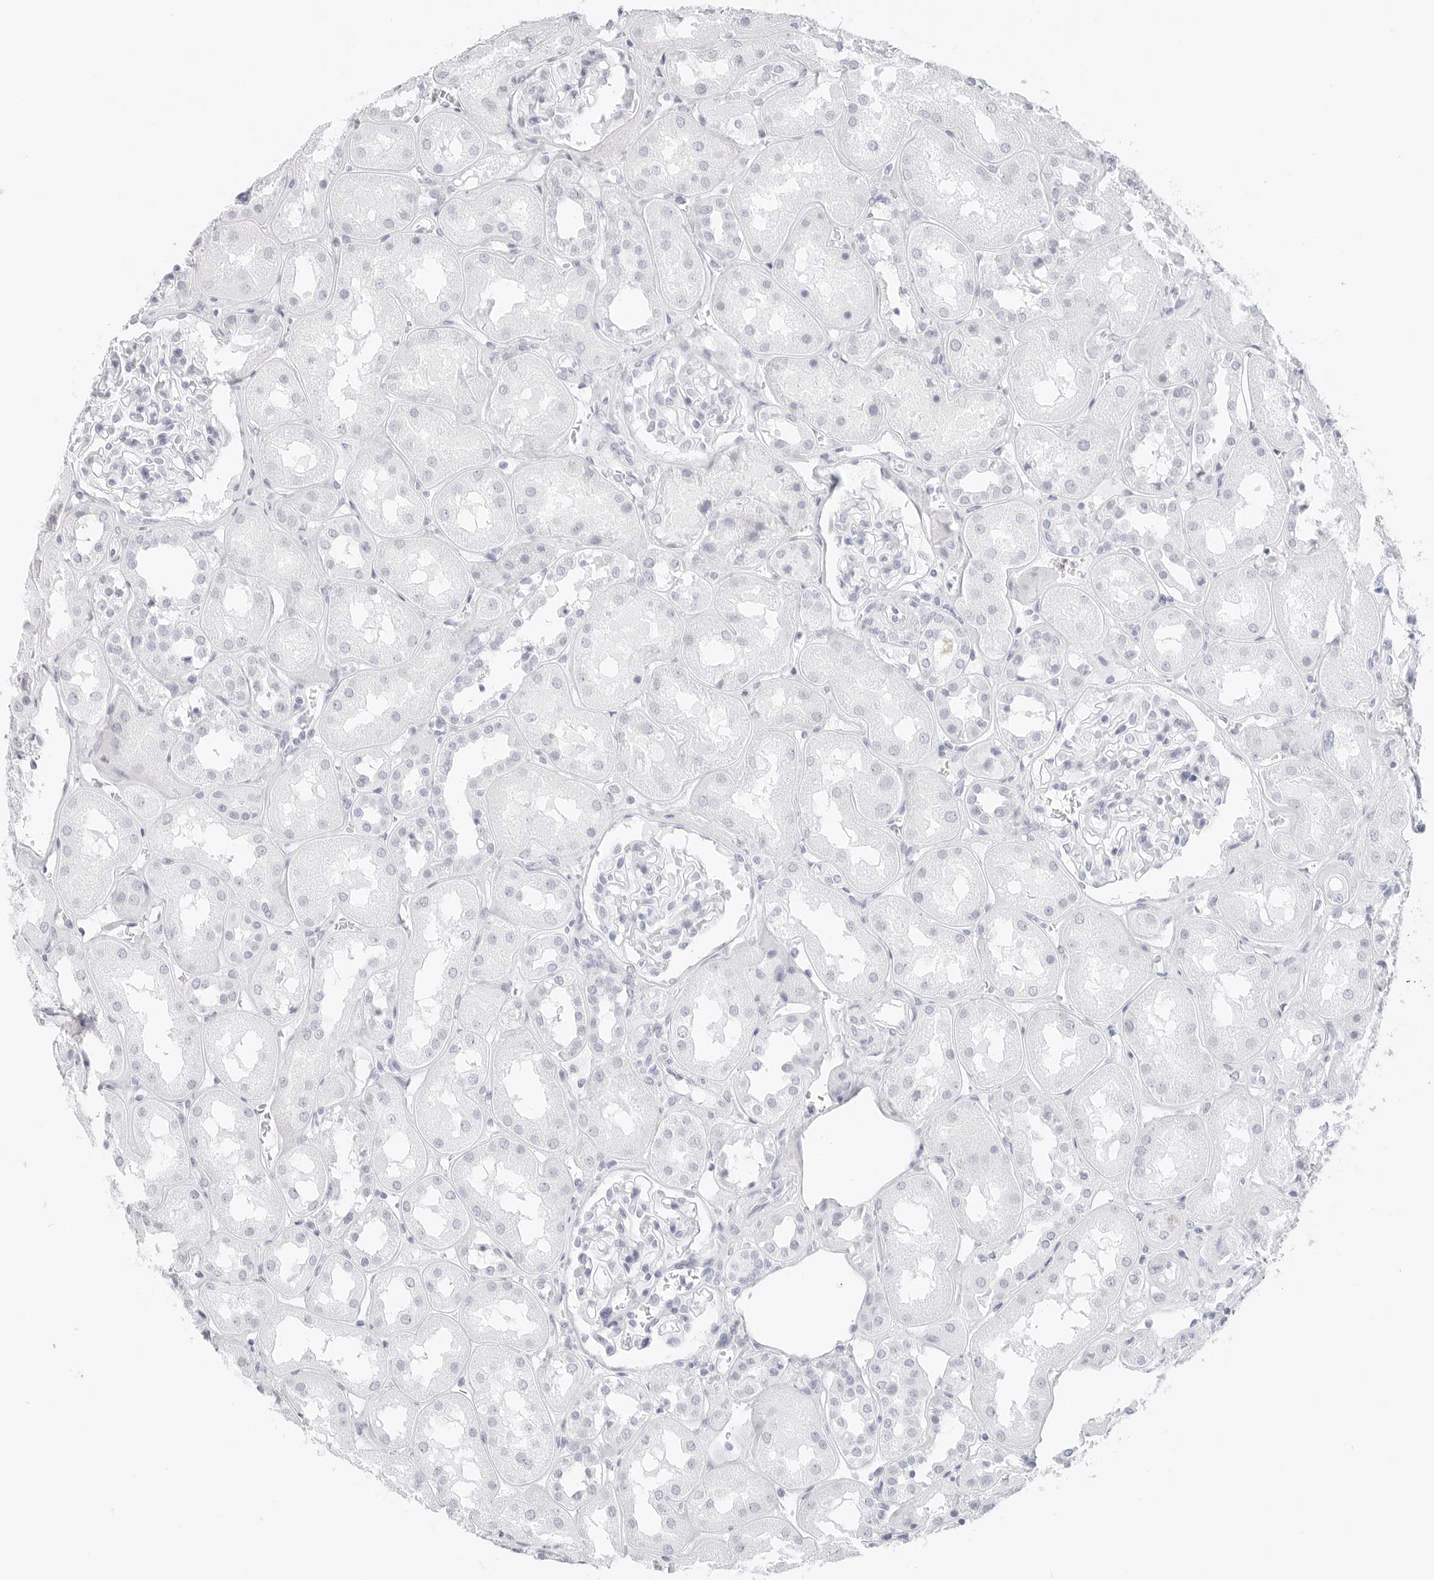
{"staining": {"intensity": "negative", "quantity": "none", "location": "none"}, "tissue": "kidney", "cell_type": "Cells in glomeruli", "image_type": "normal", "snomed": [{"axis": "morphology", "description": "Normal tissue, NOS"}, {"axis": "topography", "description": "Kidney"}], "caption": "DAB immunohistochemical staining of unremarkable human kidney shows no significant staining in cells in glomeruli. (DAB IHC with hematoxylin counter stain).", "gene": "TFF2", "patient": {"sex": "male", "age": 70}}